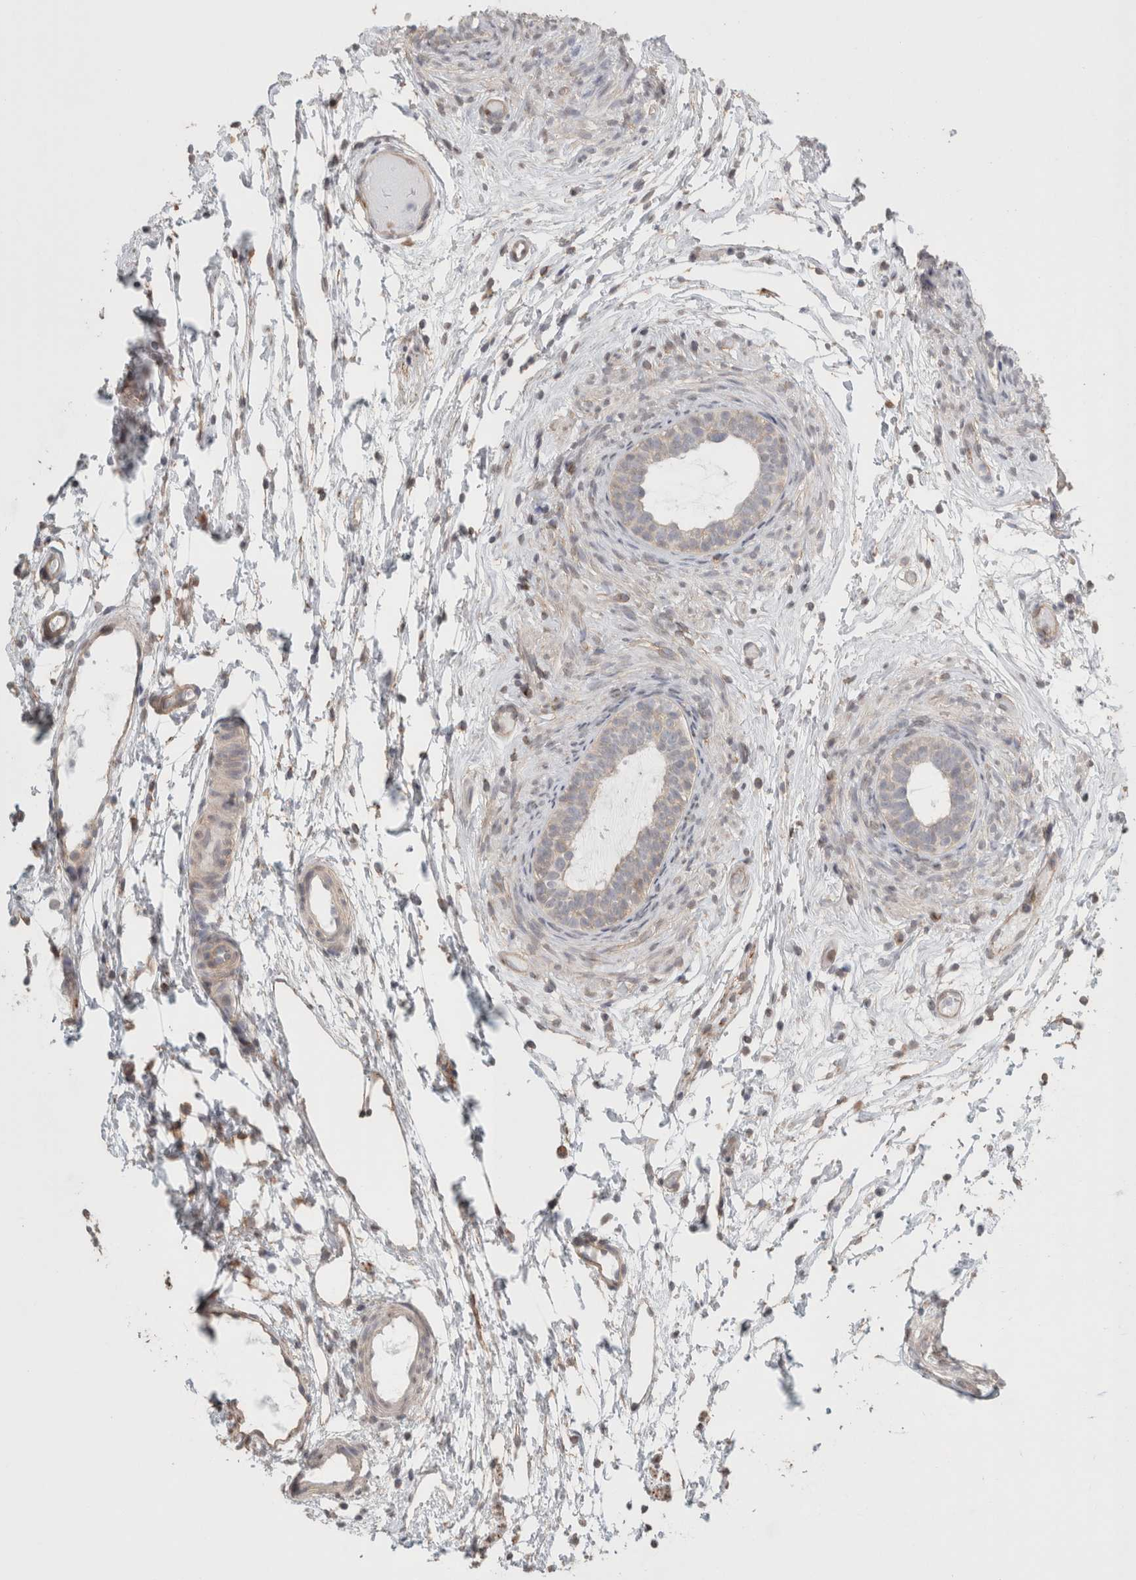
{"staining": {"intensity": "negative", "quantity": "none", "location": "none"}, "tissue": "epididymis", "cell_type": "Glandular cells", "image_type": "normal", "snomed": [{"axis": "morphology", "description": "Normal tissue, NOS"}, {"axis": "topography", "description": "Epididymis"}], "caption": "Immunohistochemical staining of normal epididymis reveals no significant expression in glandular cells.", "gene": "RASAL2", "patient": {"sex": "male", "age": 5}}